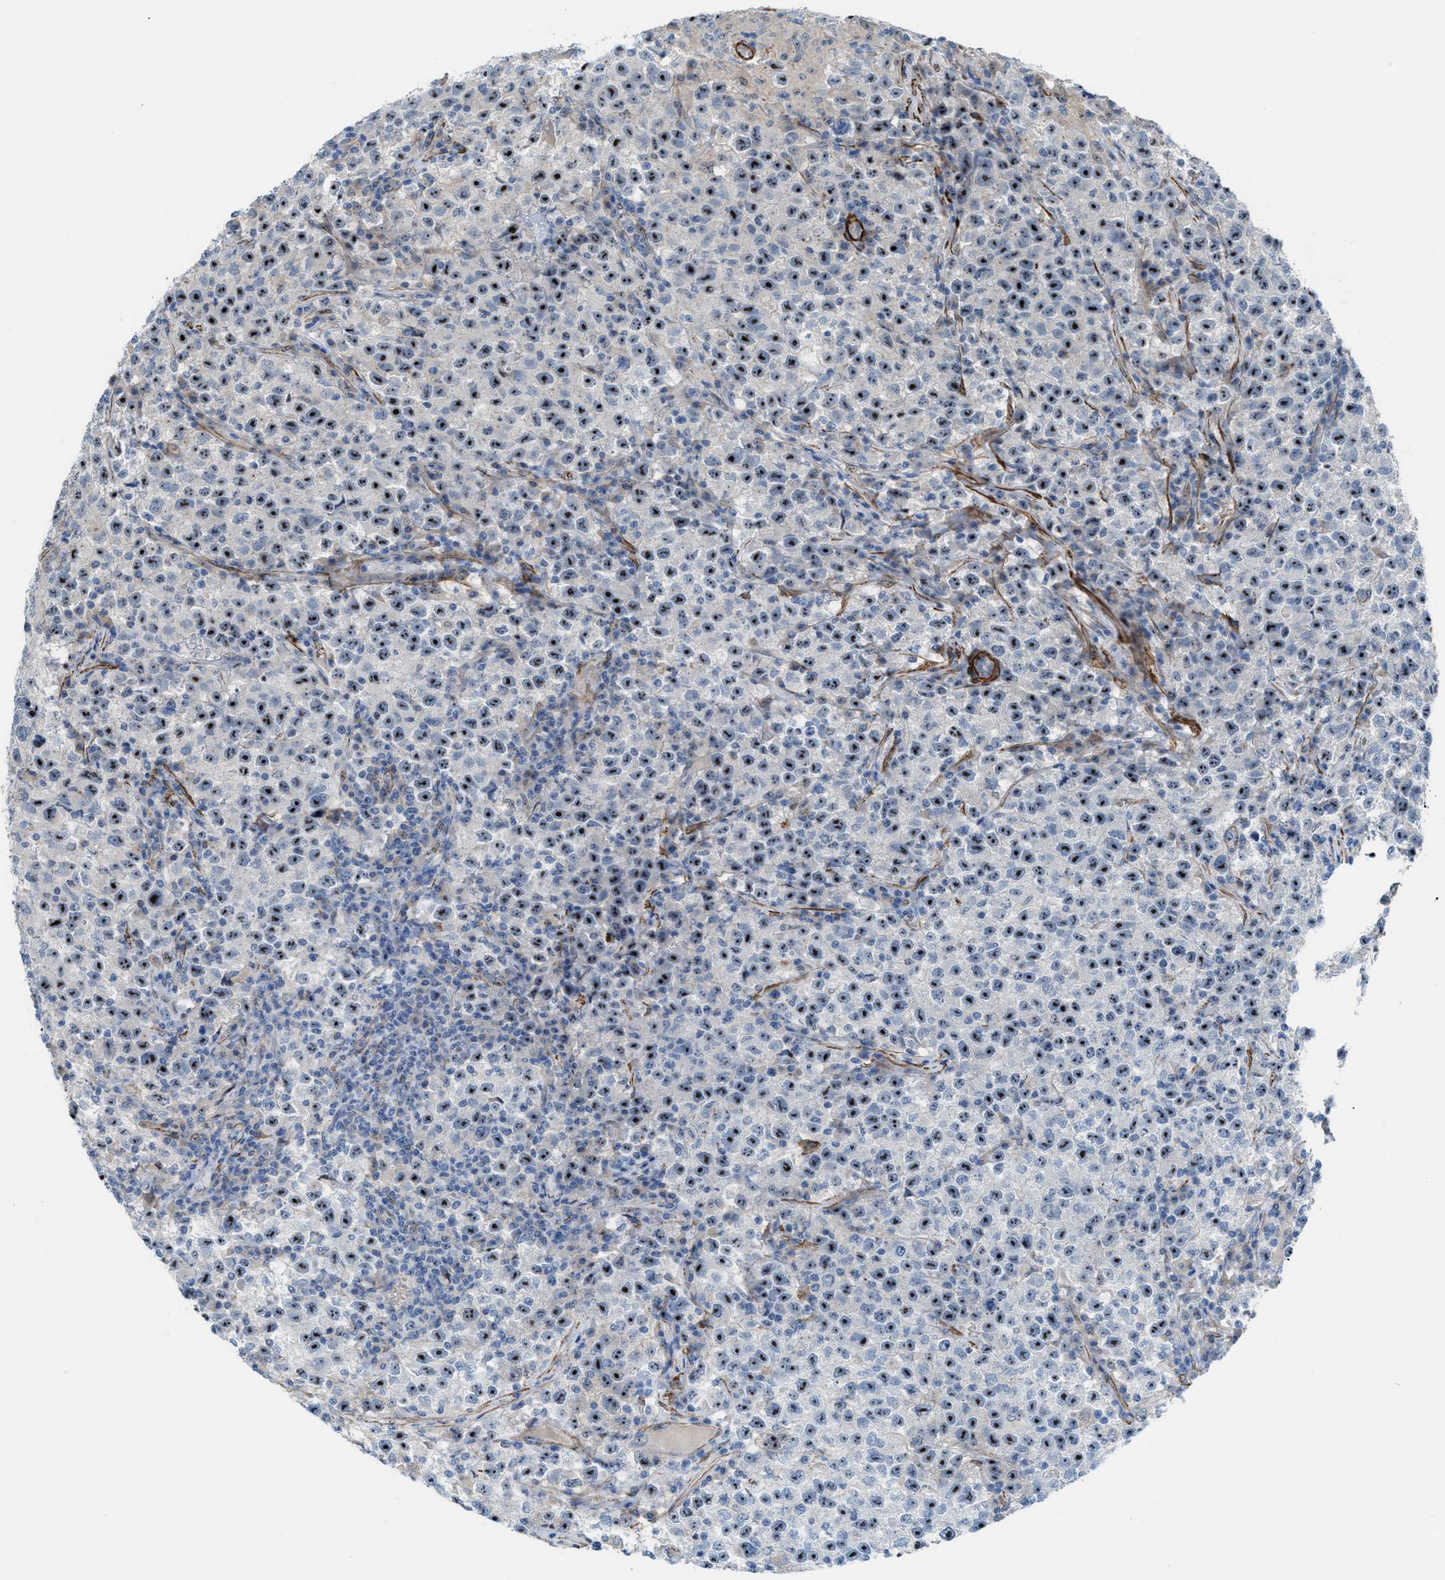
{"staining": {"intensity": "strong", "quantity": ">75%", "location": "nuclear"}, "tissue": "testis cancer", "cell_type": "Tumor cells", "image_type": "cancer", "snomed": [{"axis": "morphology", "description": "Seminoma, NOS"}, {"axis": "topography", "description": "Testis"}], "caption": "Testis seminoma stained for a protein exhibits strong nuclear positivity in tumor cells. (DAB (3,3'-diaminobenzidine) IHC with brightfield microscopy, high magnification).", "gene": "NQO2", "patient": {"sex": "male", "age": 22}}